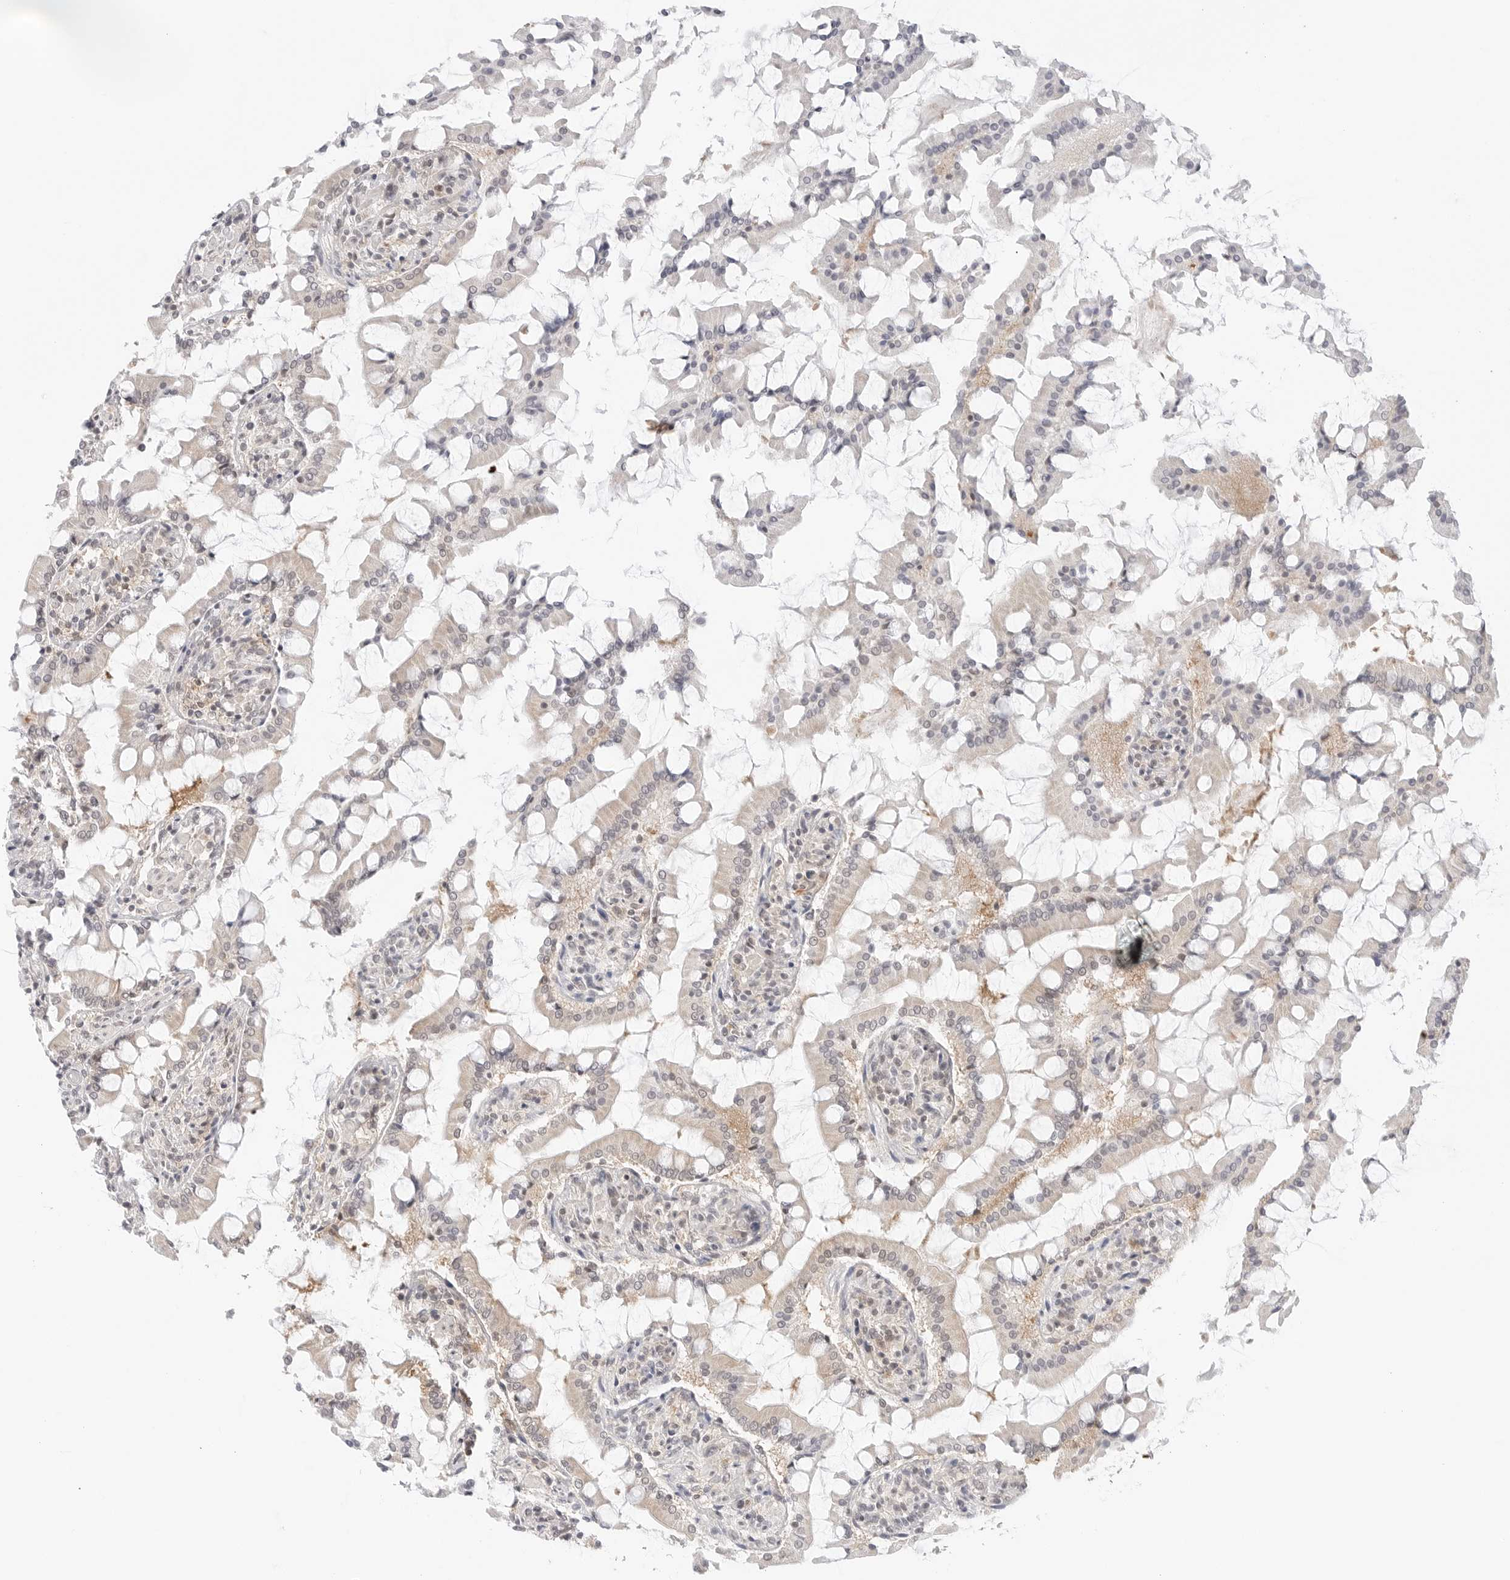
{"staining": {"intensity": "moderate", "quantity": "25%-75%", "location": "cytoplasmic/membranous"}, "tissue": "small intestine", "cell_type": "Glandular cells", "image_type": "normal", "snomed": [{"axis": "morphology", "description": "Normal tissue, NOS"}, {"axis": "topography", "description": "Small intestine"}], "caption": "A brown stain highlights moderate cytoplasmic/membranous positivity of a protein in glandular cells of normal human small intestine.", "gene": "NUDC", "patient": {"sex": "male", "age": 41}}